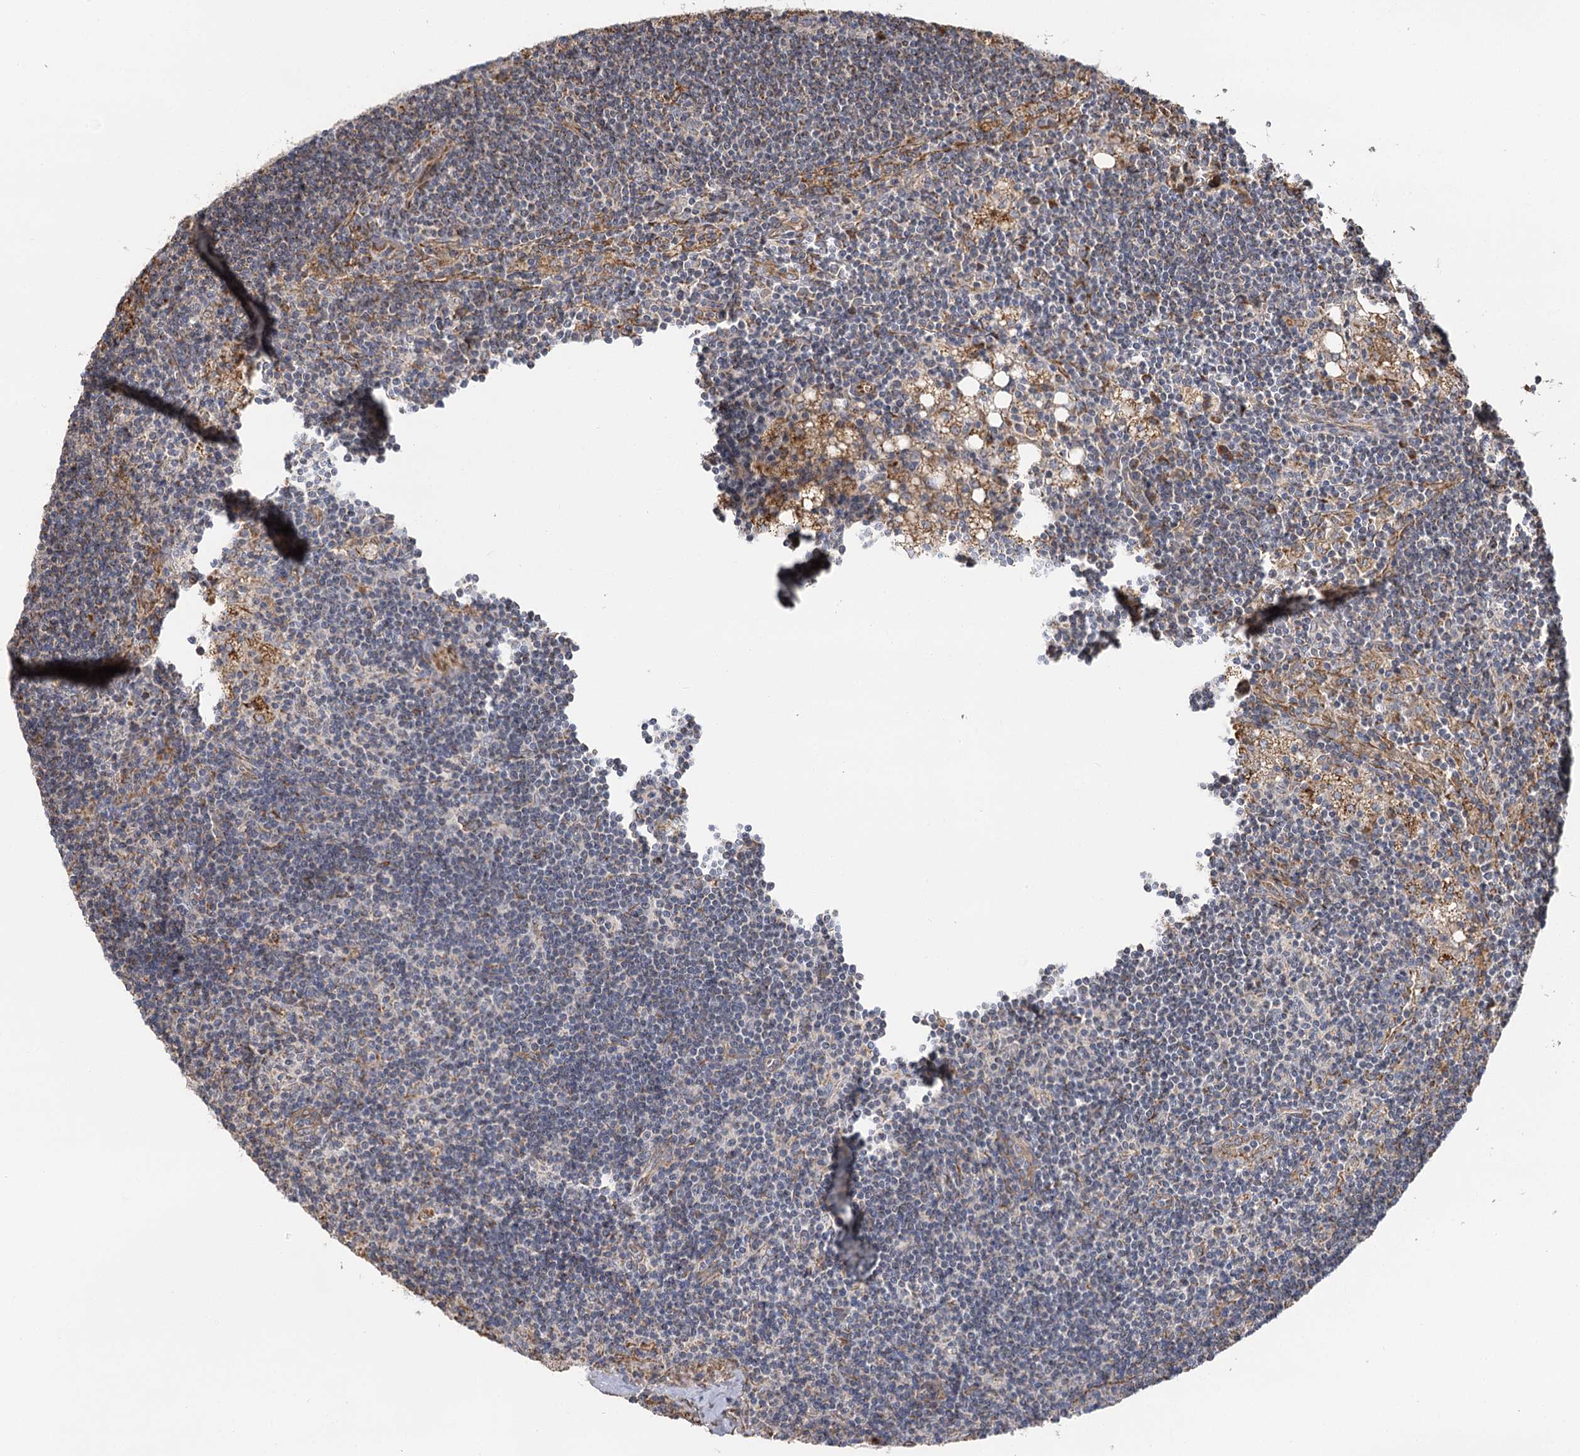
{"staining": {"intensity": "weak", "quantity": "<25%", "location": "cytoplasmic/membranous"}, "tissue": "lymph node", "cell_type": "Germinal center cells", "image_type": "normal", "snomed": [{"axis": "morphology", "description": "Normal tissue, NOS"}, {"axis": "topography", "description": "Lymph node"}], "caption": "This photomicrograph is of unremarkable lymph node stained with immunohistochemistry to label a protein in brown with the nuclei are counter-stained blue. There is no positivity in germinal center cells.", "gene": "IL11RA", "patient": {"sex": "male", "age": 24}}